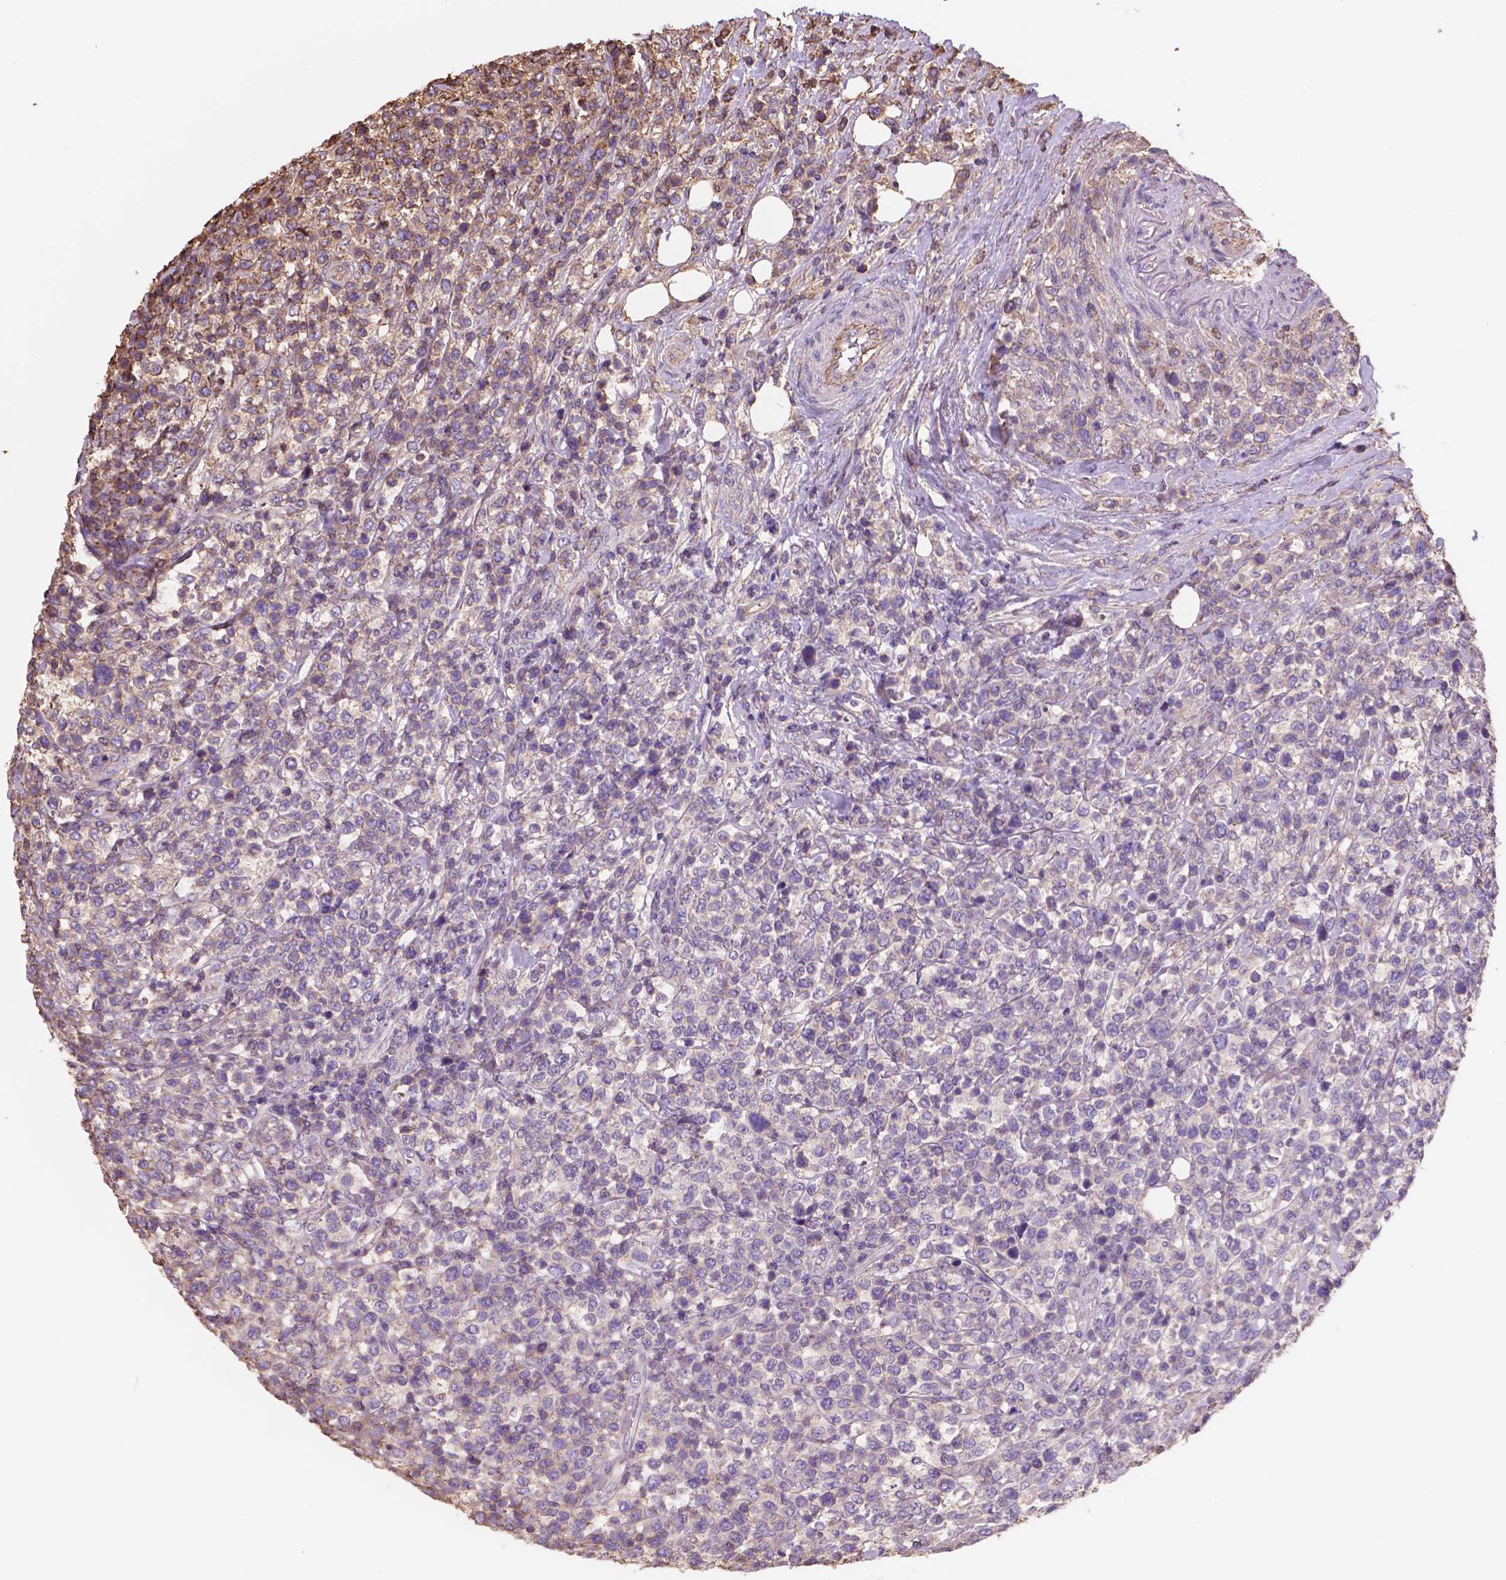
{"staining": {"intensity": "negative", "quantity": "none", "location": "none"}, "tissue": "lymphoma", "cell_type": "Tumor cells", "image_type": "cancer", "snomed": [{"axis": "morphology", "description": "Malignant lymphoma, non-Hodgkin's type, High grade"}, {"axis": "topography", "description": "Soft tissue"}], "caption": "This is an immunohistochemistry photomicrograph of malignant lymphoma, non-Hodgkin's type (high-grade). There is no expression in tumor cells.", "gene": "NIPA2", "patient": {"sex": "female", "age": 56}}